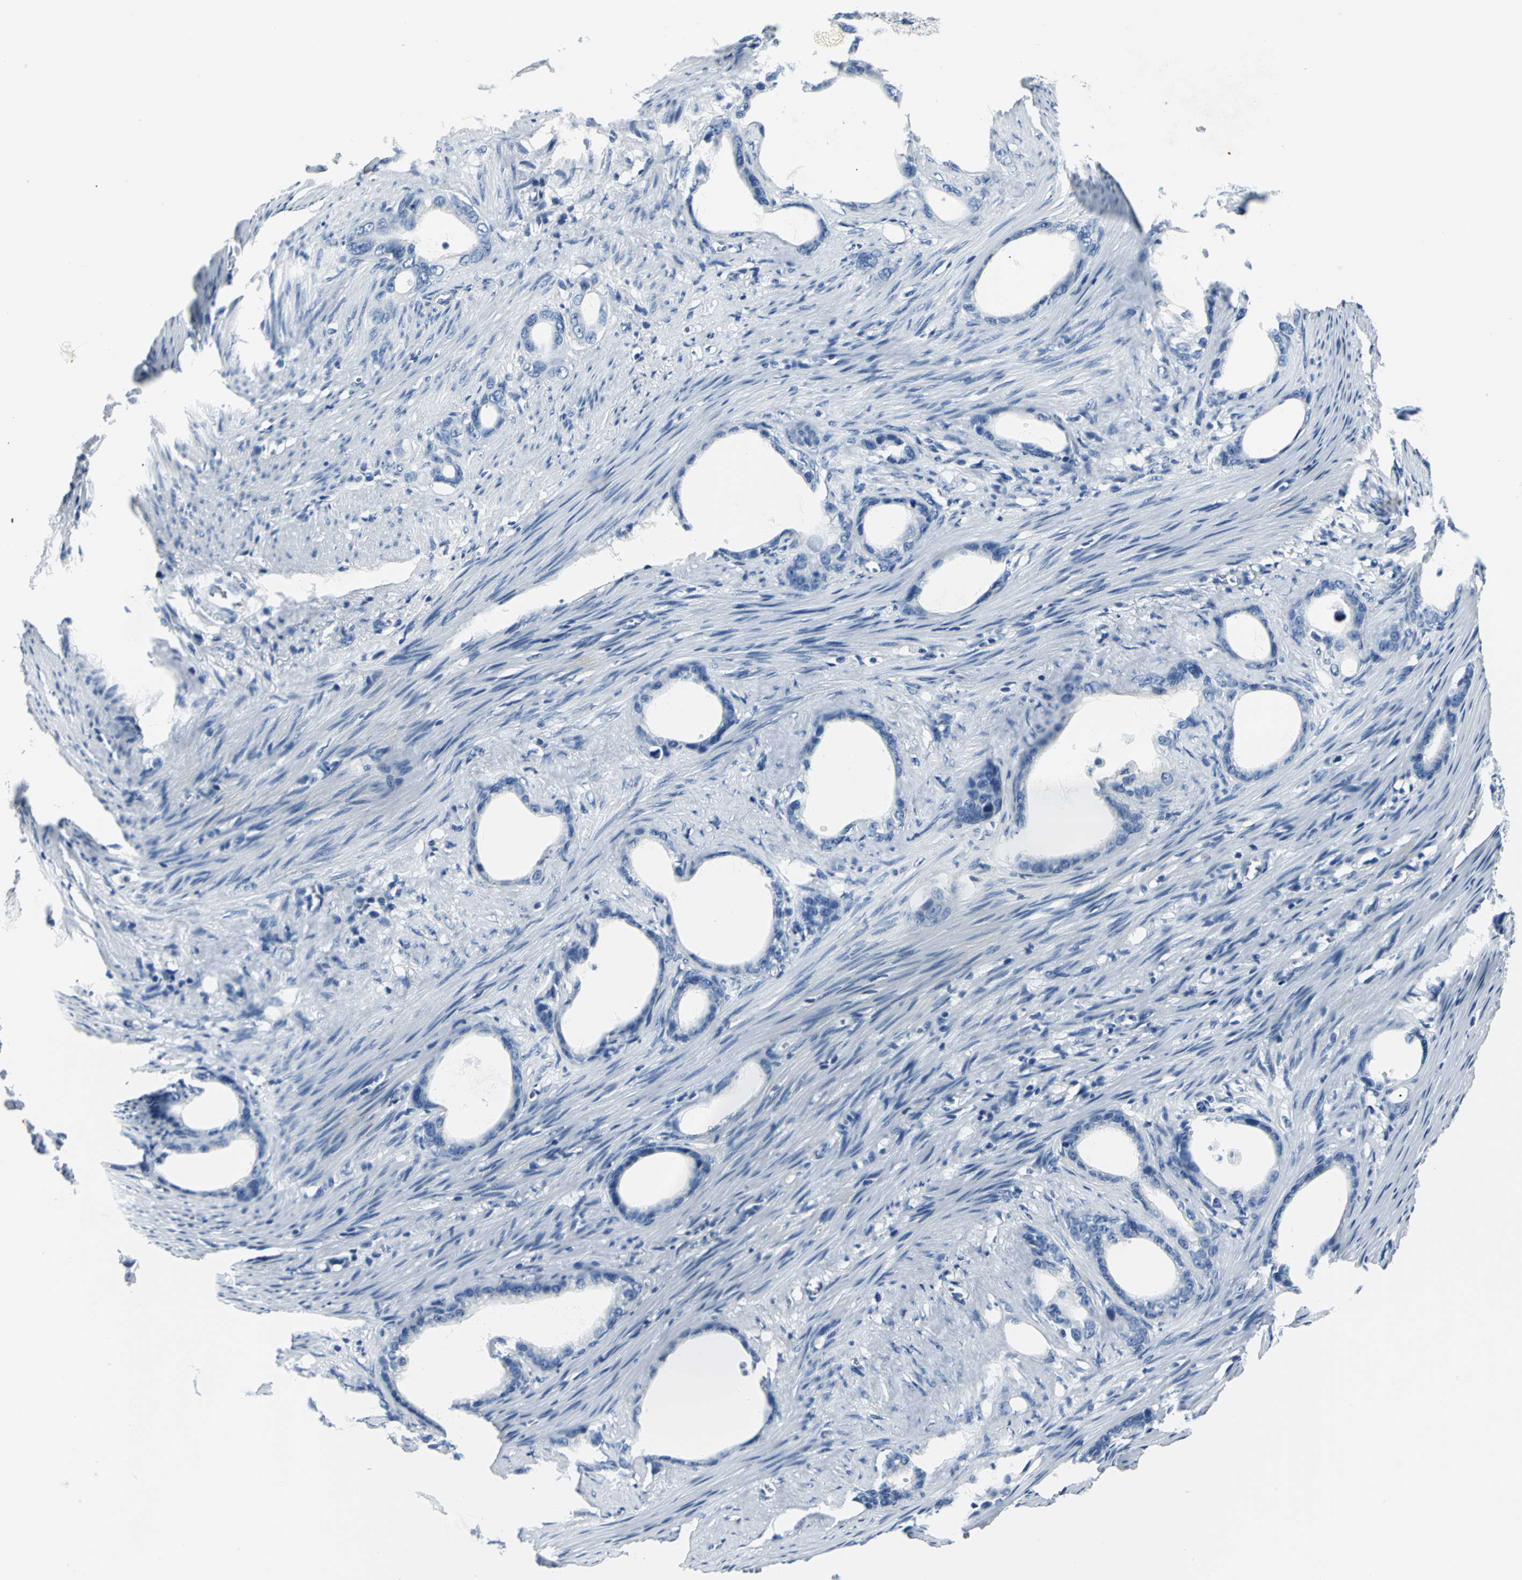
{"staining": {"intensity": "negative", "quantity": "none", "location": "none"}, "tissue": "stomach cancer", "cell_type": "Tumor cells", "image_type": "cancer", "snomed": [{"axis": "morphology", "description": "Adenocarcinoma, NOS"}, {"axis": "topography", "description": "Stomach"}], "caption": "DAB (3,3'-diaminobenzidine) immunohistochemical staining of adenocarcinoma (stomach) exhibits no significant expression in tumor cells.", "gene": "RIPOR1", "patient": {"sex": "female", "age": 75}}